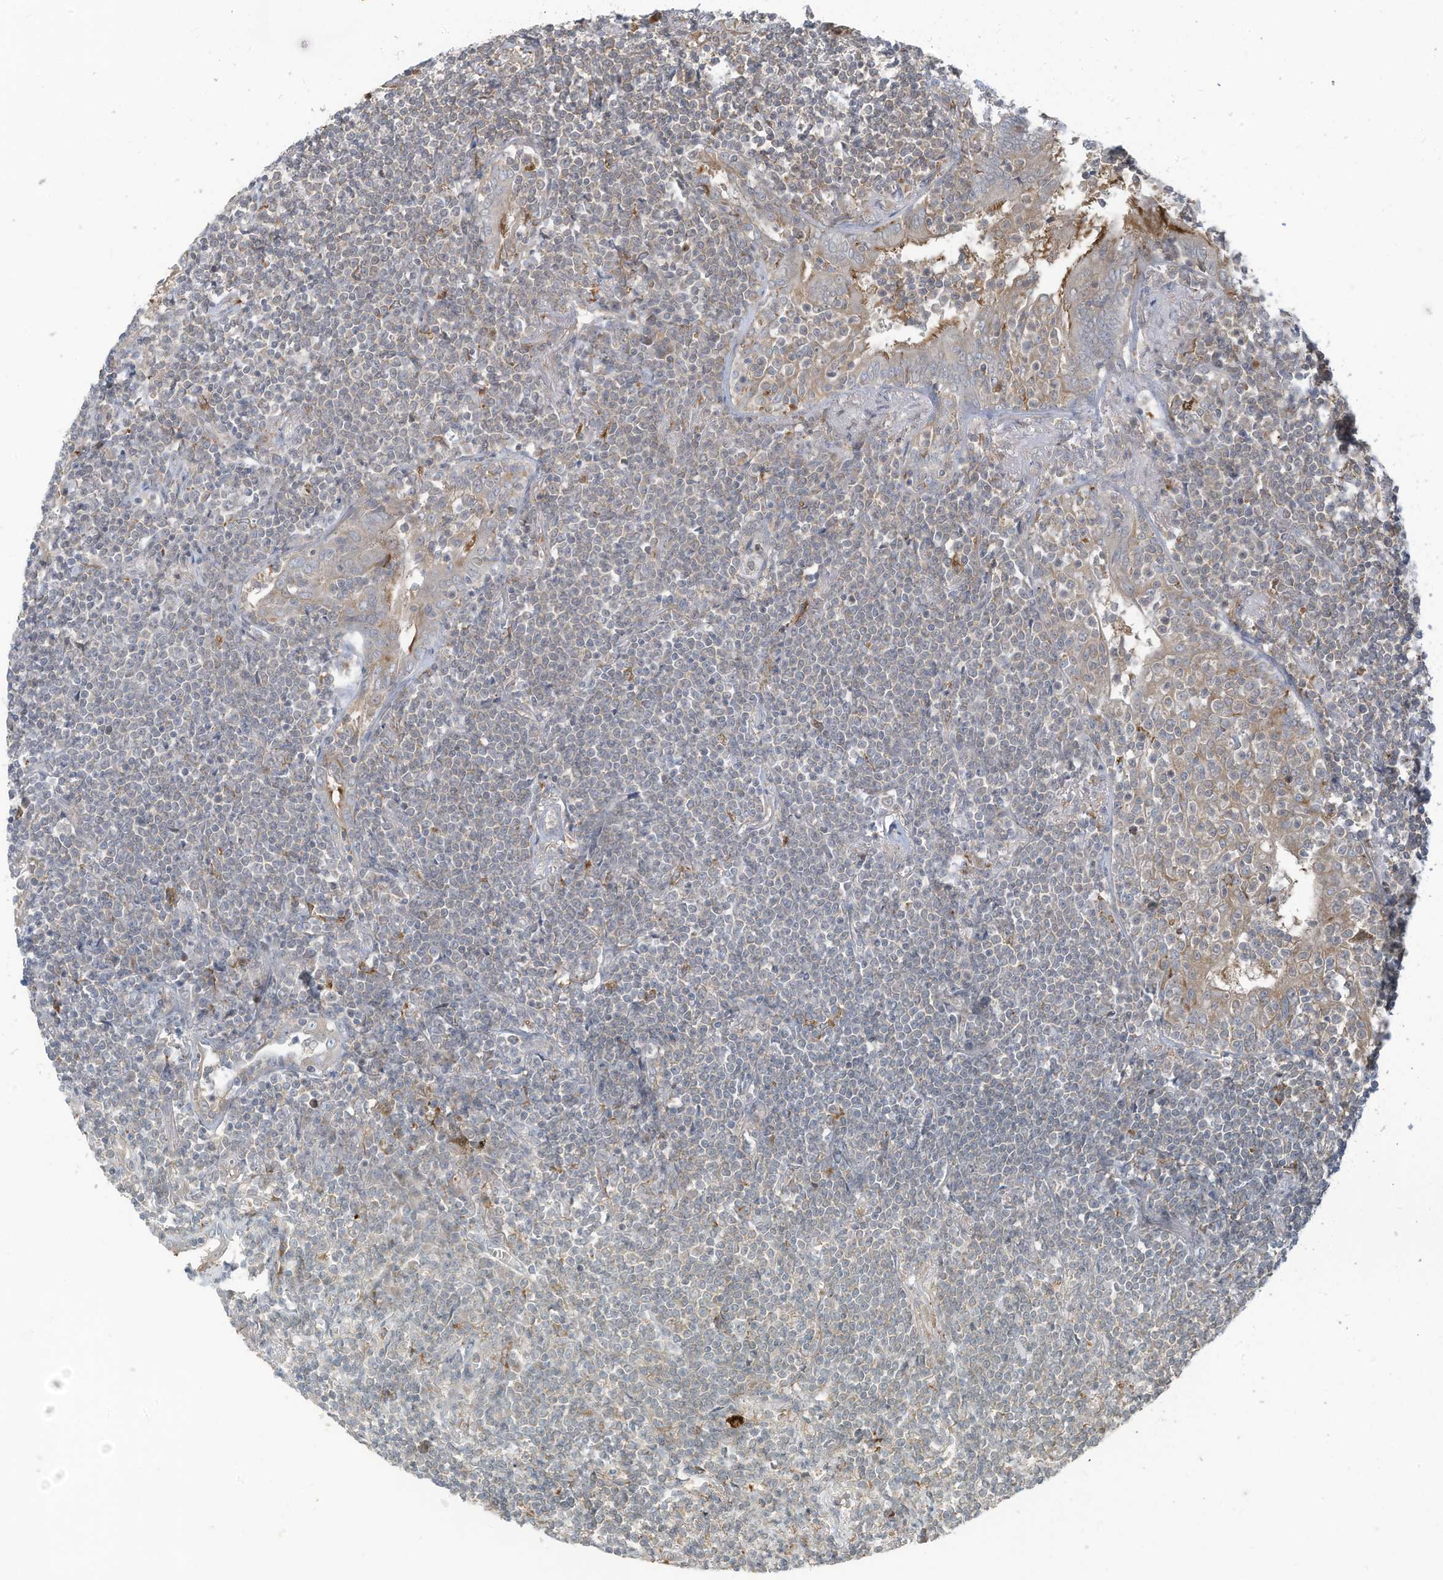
{"staining": {"intensity": "negative", "quantity": "none", "location": "none"}, "tissue": "lymphoma", "cell_type": "Tumor cells", "image_type": "cancer", "snomed": [{"axis": "morphology", "description": "Malignant lymphoma, non-Hodgkin's type, Low grade"}, {"axis": "topography", "description": "Lung"}], "caption": "A histopathology image of lymphoma stained for a protein shows no brown staining in tumor cells.", "gene": "DZIP3", "patient": {"sex": "female", "age": 71}}